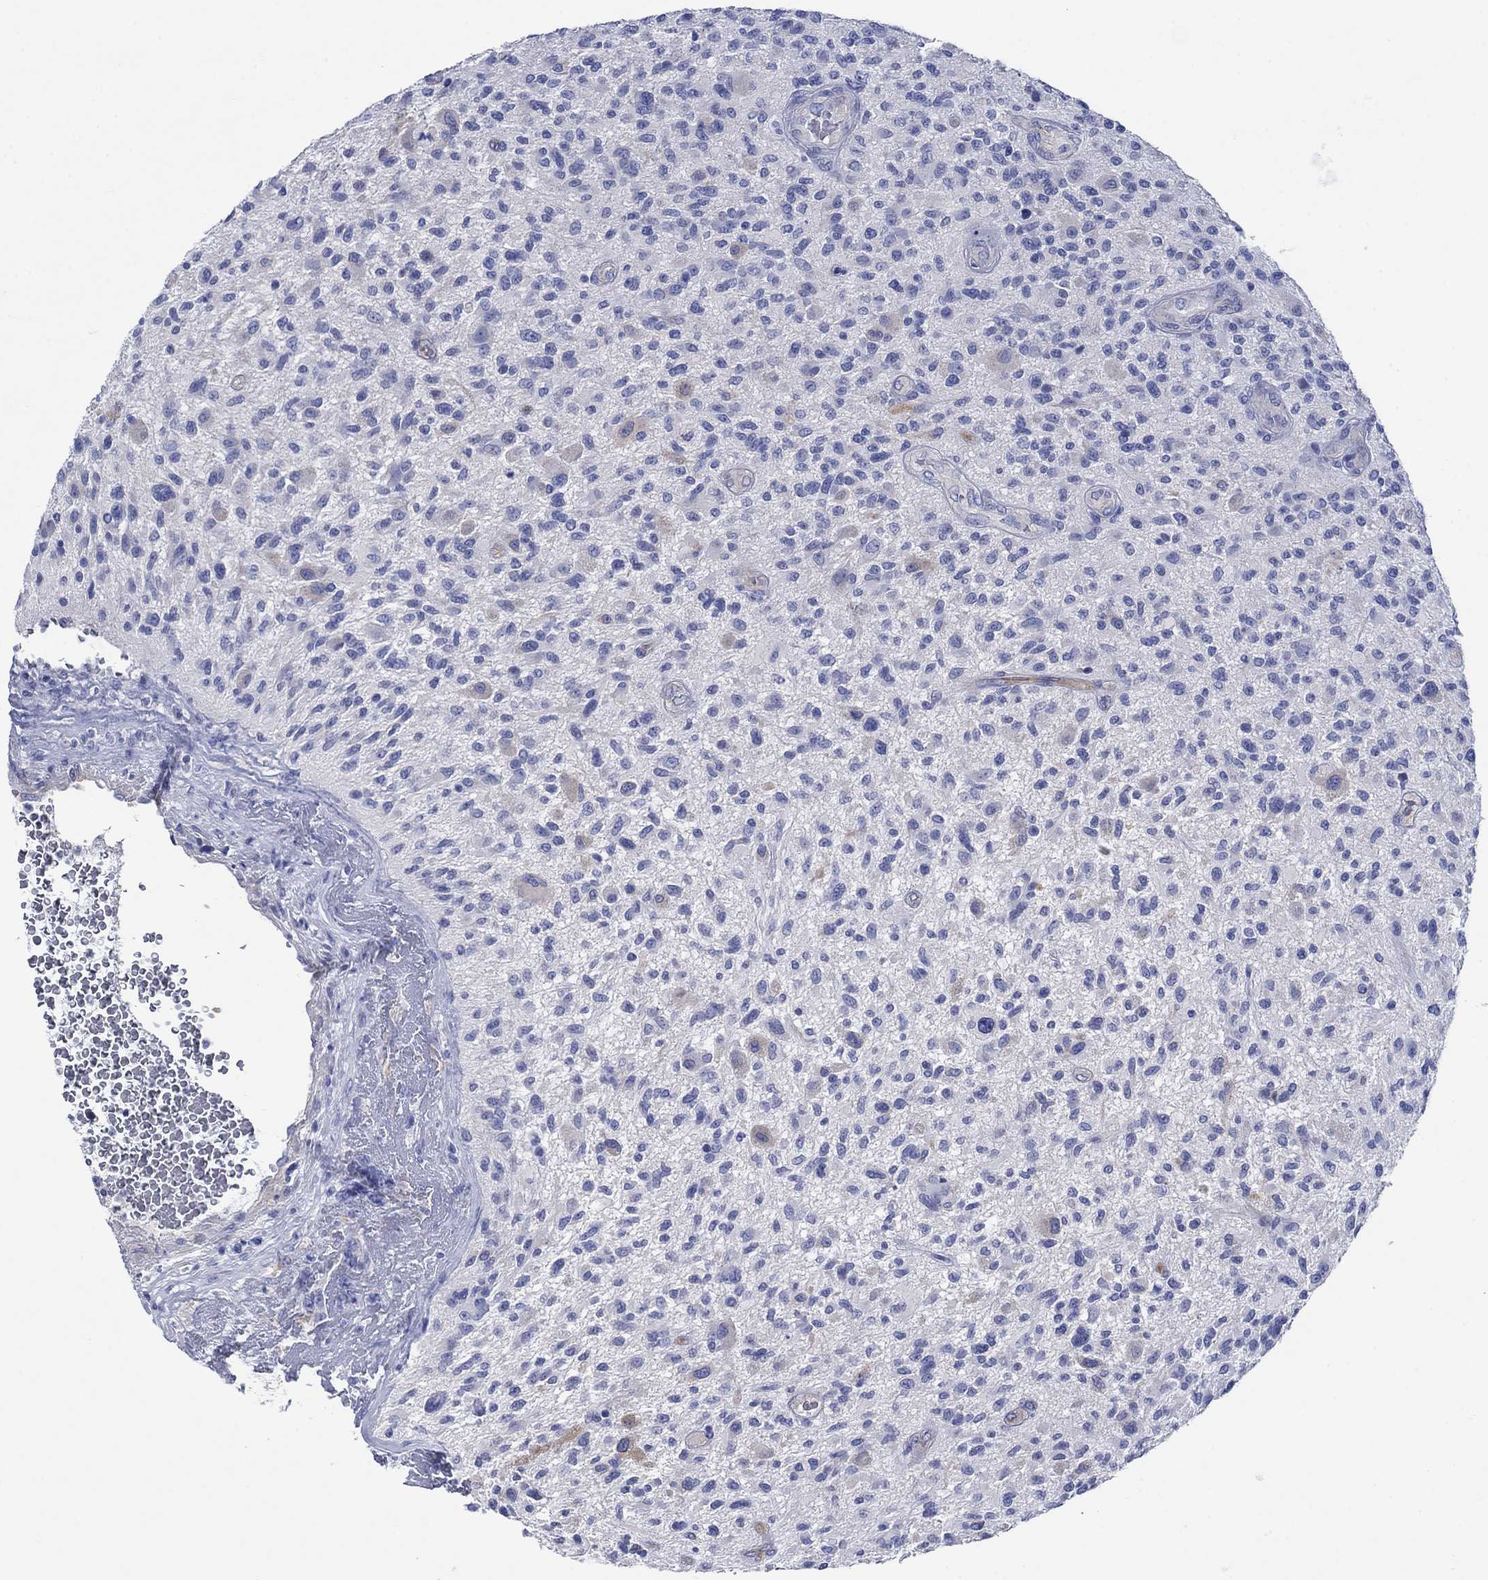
{"staining": {"intensity": "weak", "quantity": "<25%", "location": "cytoplasmic/membranous"}, "tissue": "glioma", "cell_type": "Tumor cells", "image_type": "cancer", "snomed": [{"axis": "morphology", "description": "Glioma, malignant, High grade"}, {"axis": "topography", "description": "Brain"}], "caption": "Human malignant glioma (high-grade) stained for a protein using immunohistochemistry reveals no expression in tumor cells.", "gene": "TRIM16", "patient": {"sex": "male", "age": 47}}